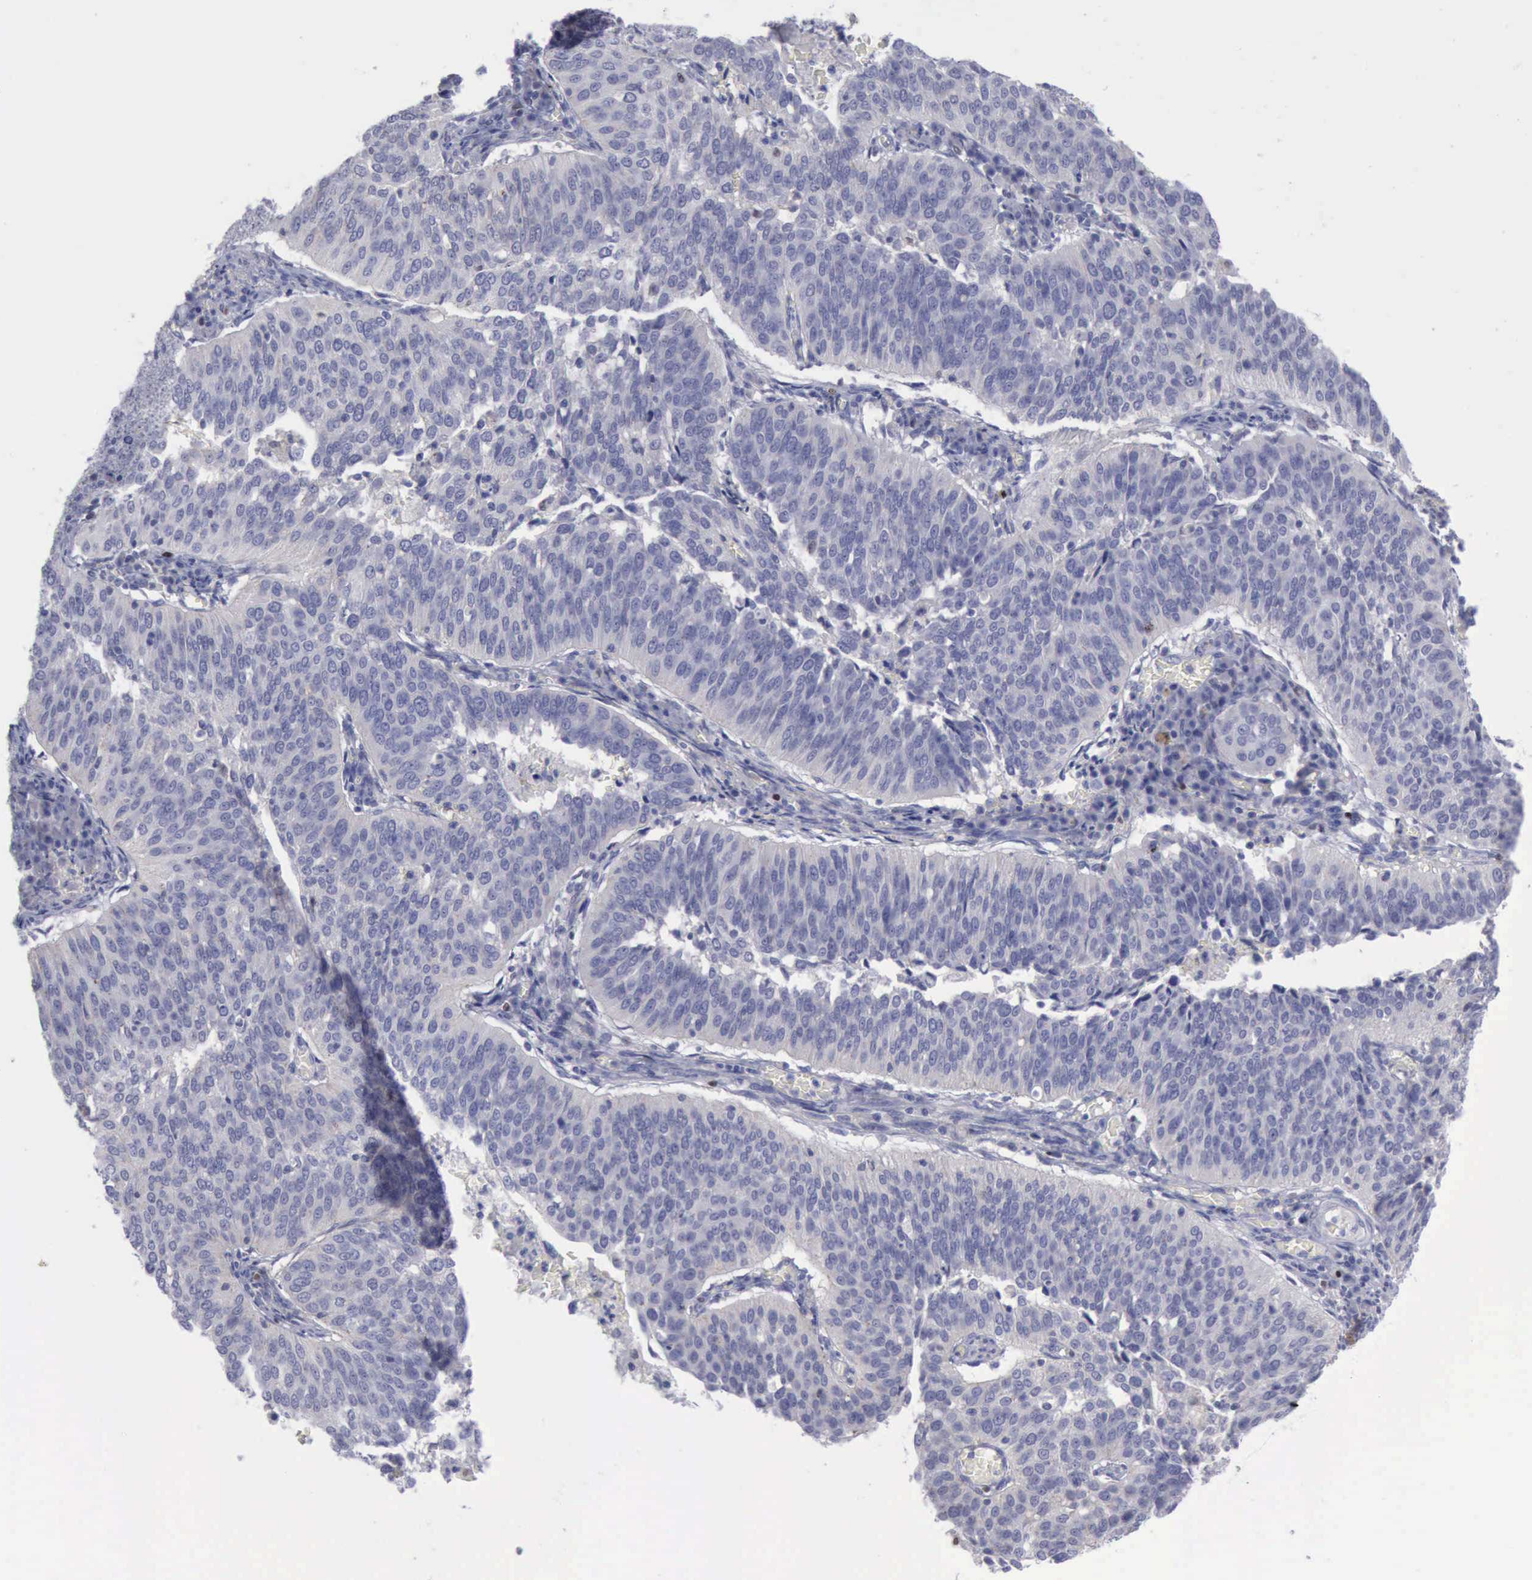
{"staining": {"intensity": "negative", "quantity": "none", "location": "none"}, "tissue": "cervical cancer", "cell_type": "Tumor cells", "image_type": "cancer", "snomed": [{"axis": "morphology", "description": "Squamous cell carcinoma, NOS"}, {"axis": "topography", "description": "Cervix"}], "caption": "Protein analysis of cervical cancer exhibits no significant staining in tumor cells.", "gene": "SATB2", "patient": {"sex": "female", "age": 39}}